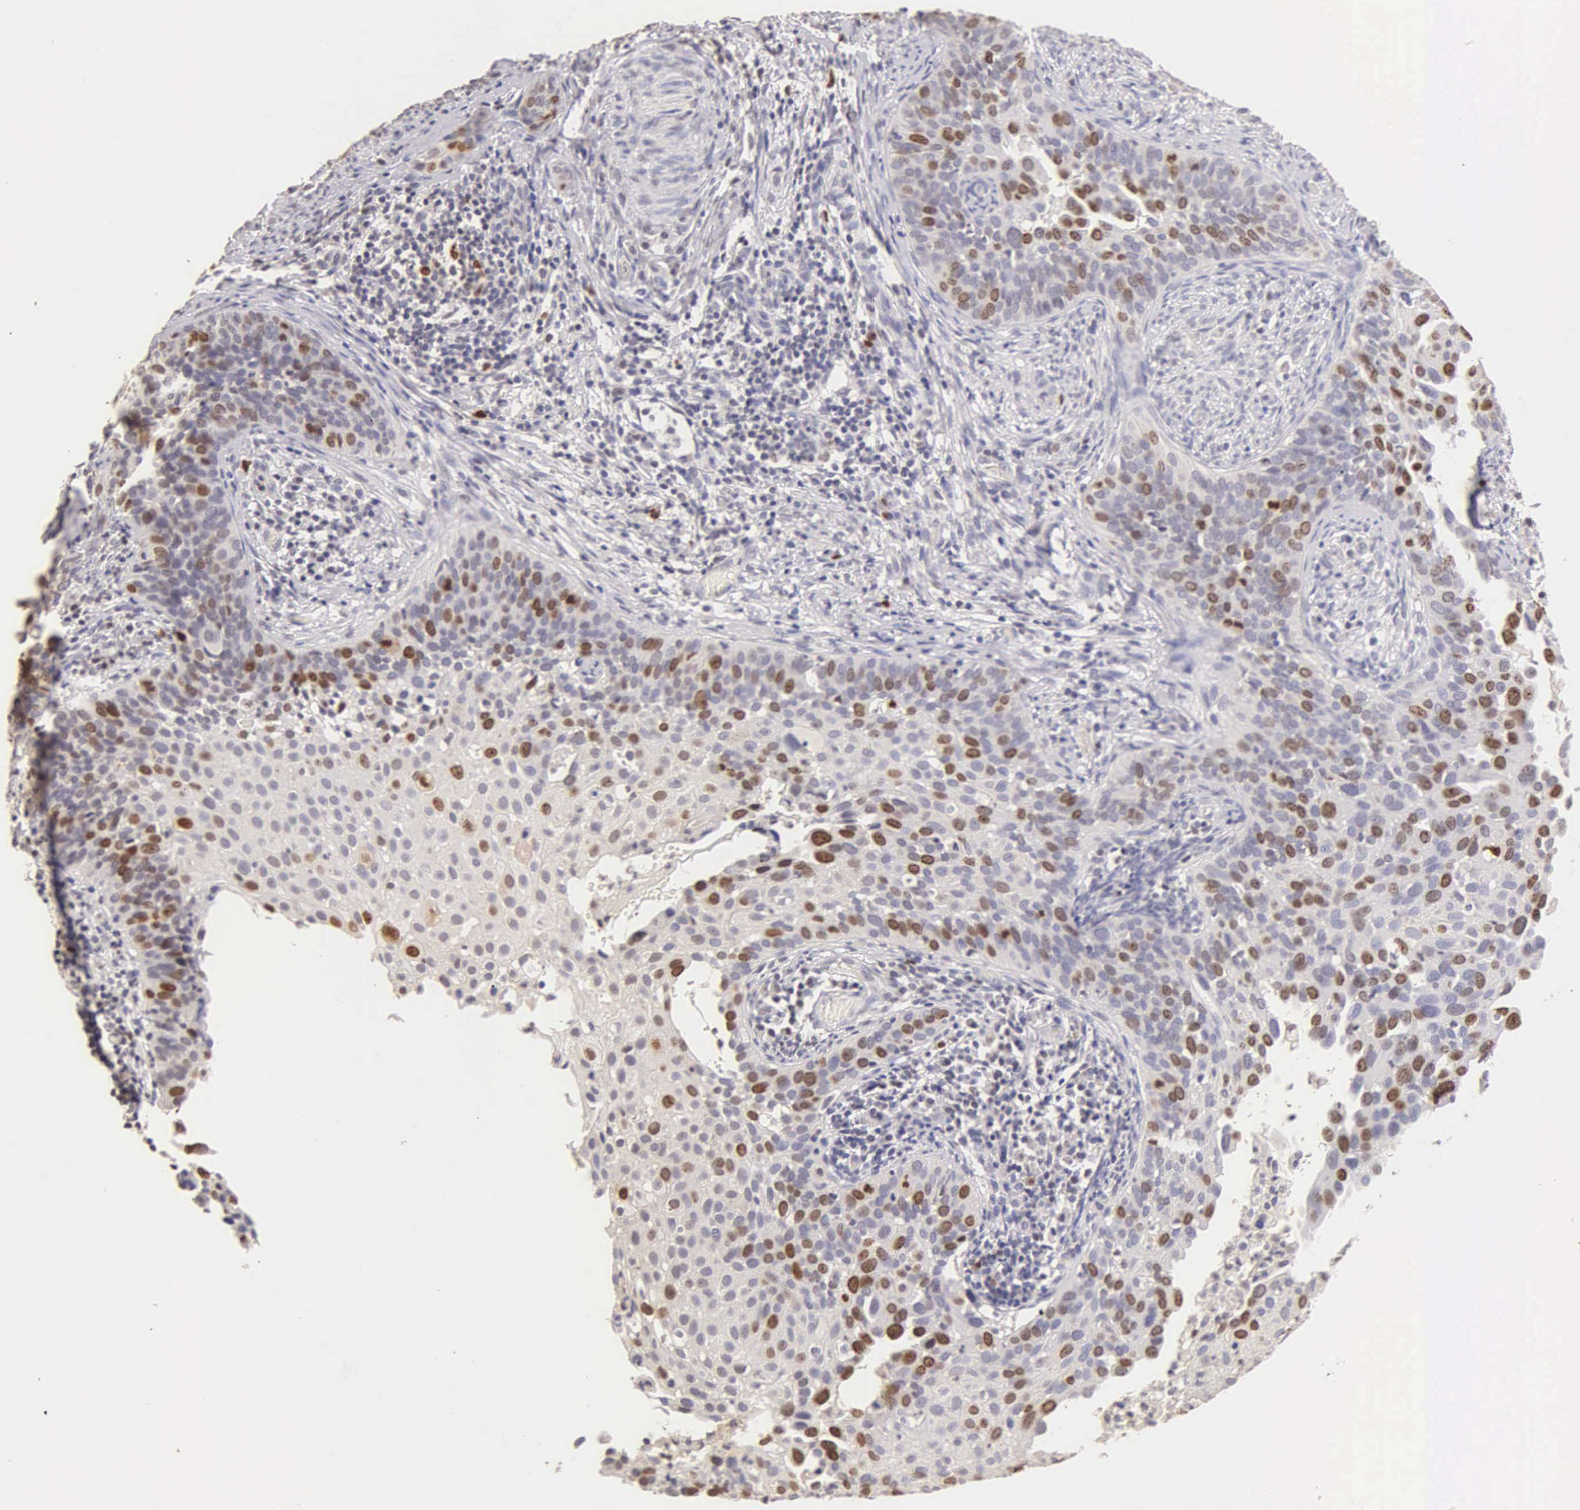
{"staining": {"intensity": "moderate", "quantity": "25%-75%", "location": "nuclear"}, "tissue": "cervical cancer", "cell_type": "Tumor cells", "image_type": "cancer", "snomed": [{"axis": "morphology", "description": "Squamous cell carcinoma, NOS"}, {"axis": "topography", "description": "Cervix"}], "caption": "Immunohistochemical staining of human cervical squamous cell carcinoma demonstrates medium levels of moderate nuclear protein positivity in approximately 25%-75% of tumor cells. The protein of interest is stained brown, and the nuclei are stained in blue (DAB IHC with brightfield microscopy, high magnification).", "gene": "MKI67", "patient": {"sex": "female", "age": 31}}